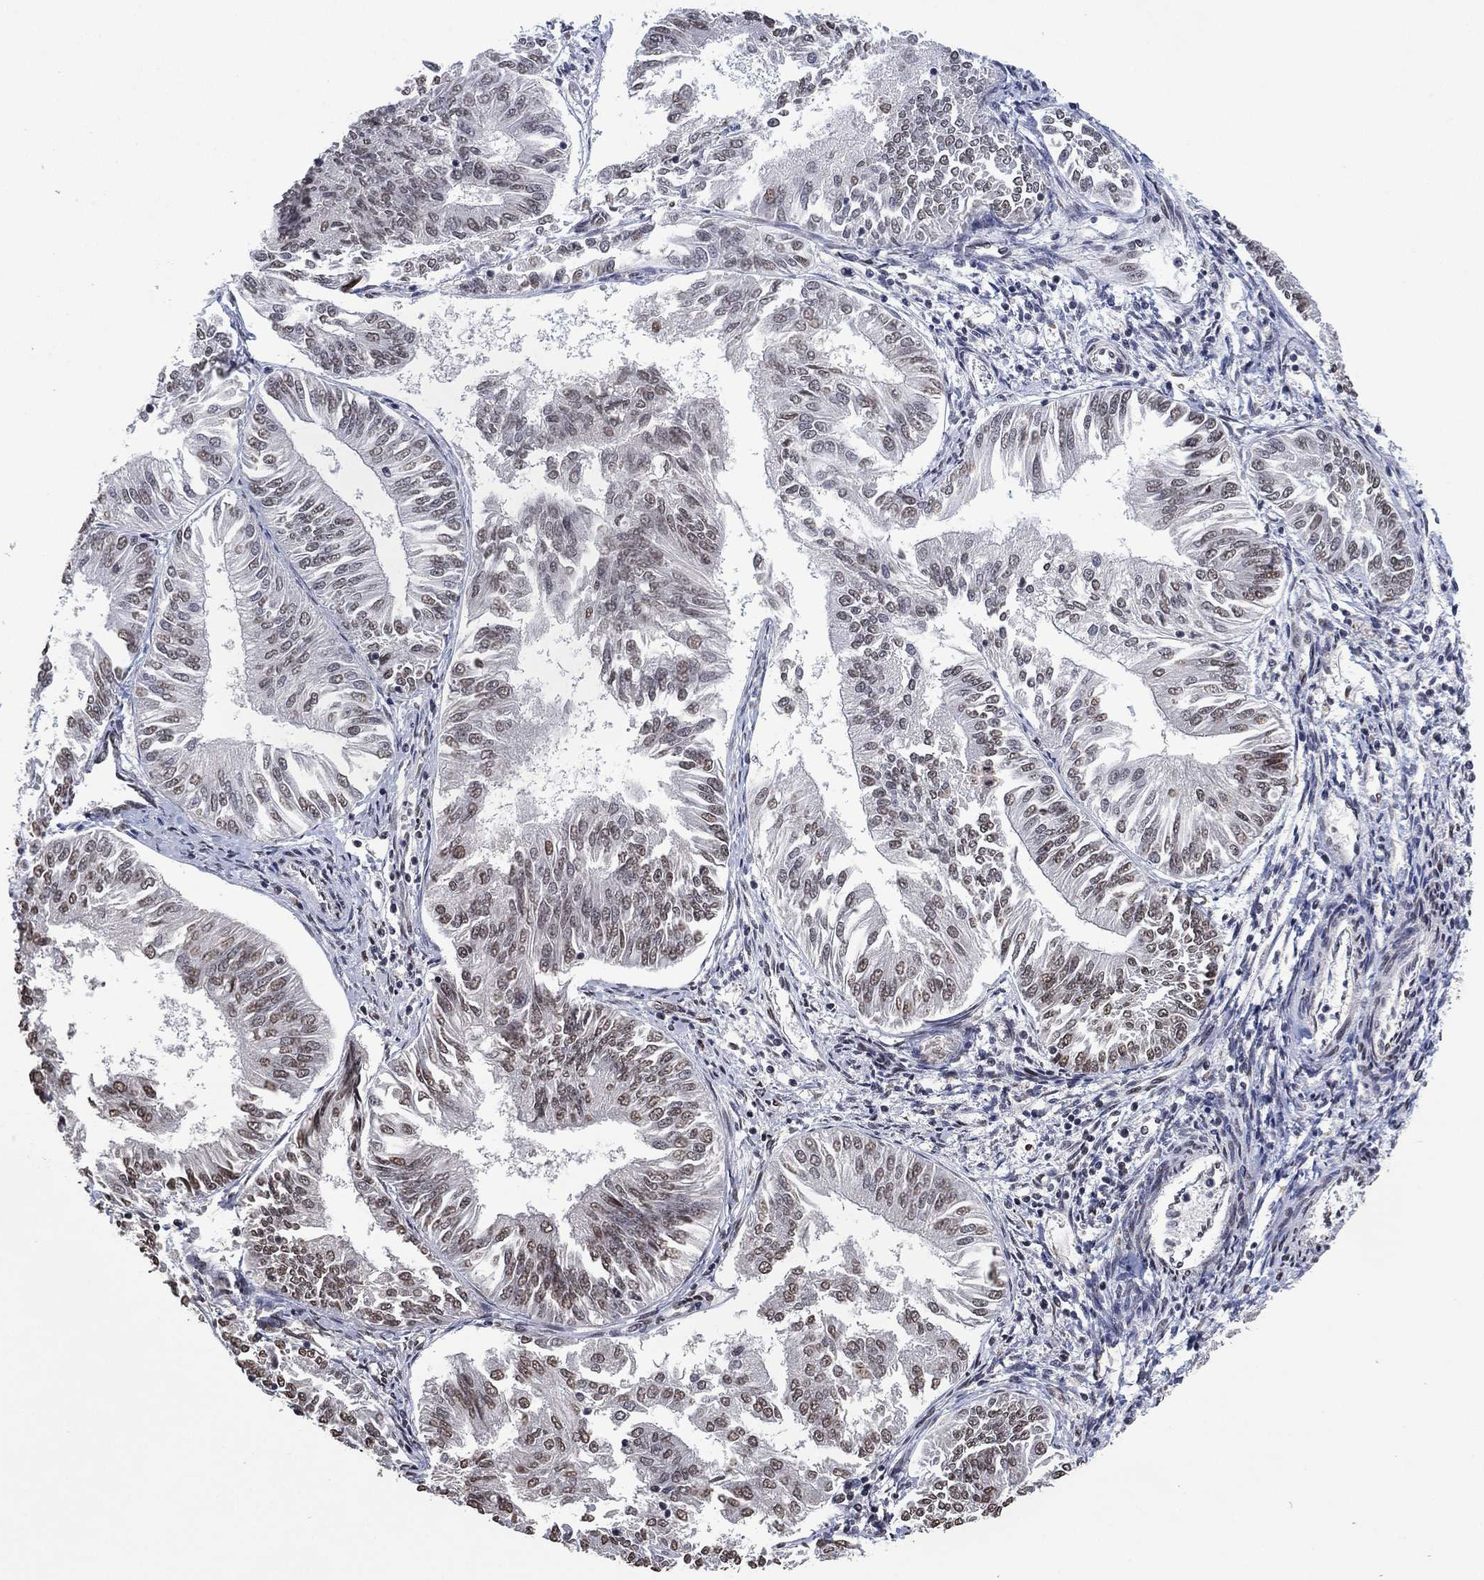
{"staining": {"intensity": "weak", "quantity": "<25%", "location": "nuclear"}, "tissue": "endometrial cancer", "cell_type": "Tumor cells", "image_type": "cancer", "snomed": [{"axis": "morphology", "description": "Adenocarcinoma, NOS"}, {"axis": "topography", "description": "Endometrium"}], "caption": "Adenocarcinoma (endometrial) was stained to show a protein in brown. There is no significant positivity in tumor cells.", "gene": "EHMT1", "patient": {"sex": "female", "age": 58}}